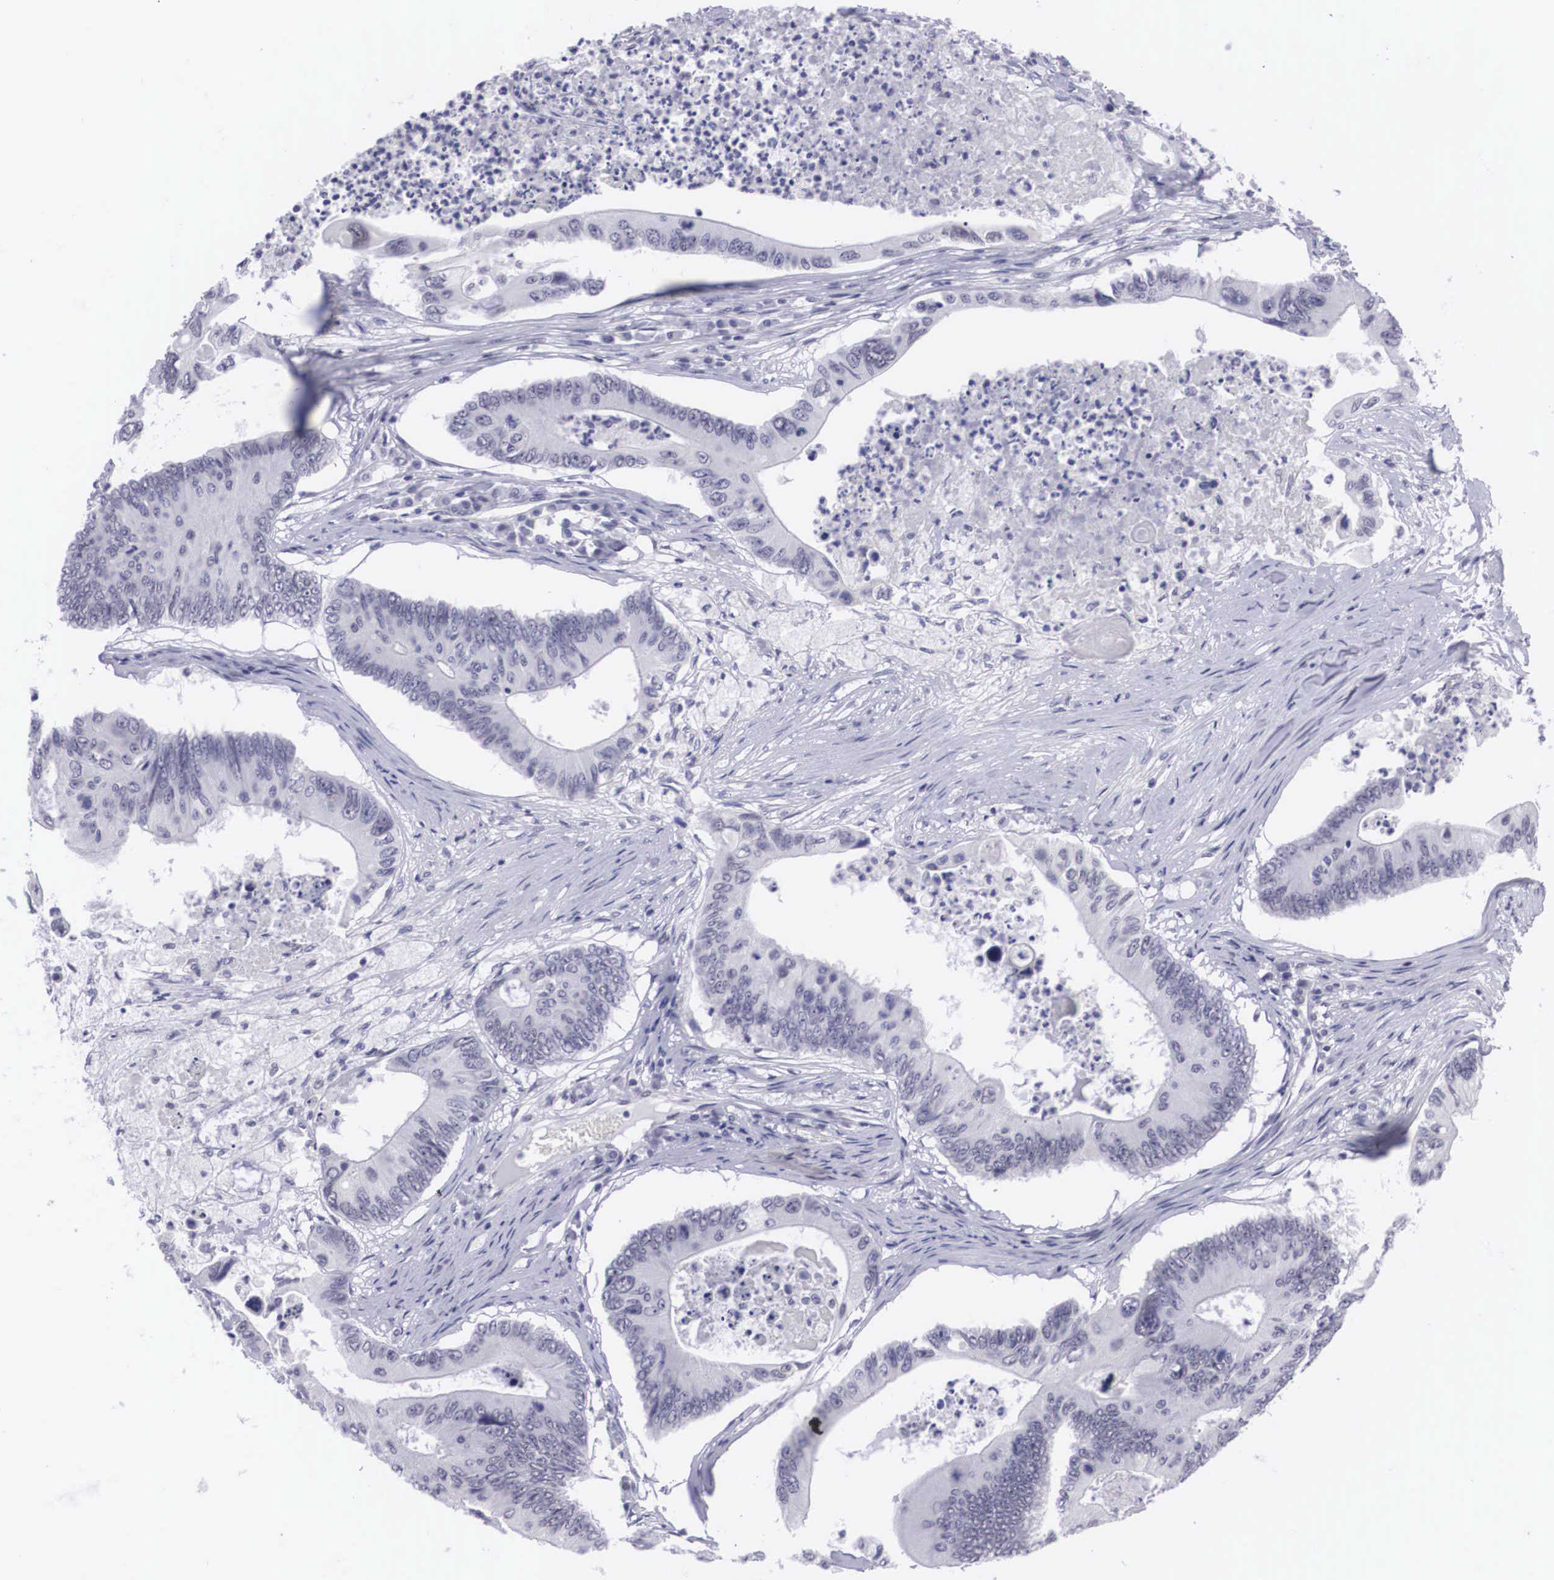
{"staining": {"intensity": "negative", "quantity": "none", "location": "none"}, "tissue": "colorectal cancer", "cell_type": "Tumor cells", "image_type": "cancer", "snomed": [{"axis": "morphology", "description": "Adenocarcinoma, NOS"}, {"axis": "topography", "description": "Colon"}], "caption": "Human adenocarcinoma (colorectal) stained for a protein using immunohistochemistry displays no staining in tumor cells.", "gene": "C22orf31", "patient": {"sex": "male", "age": 65}}